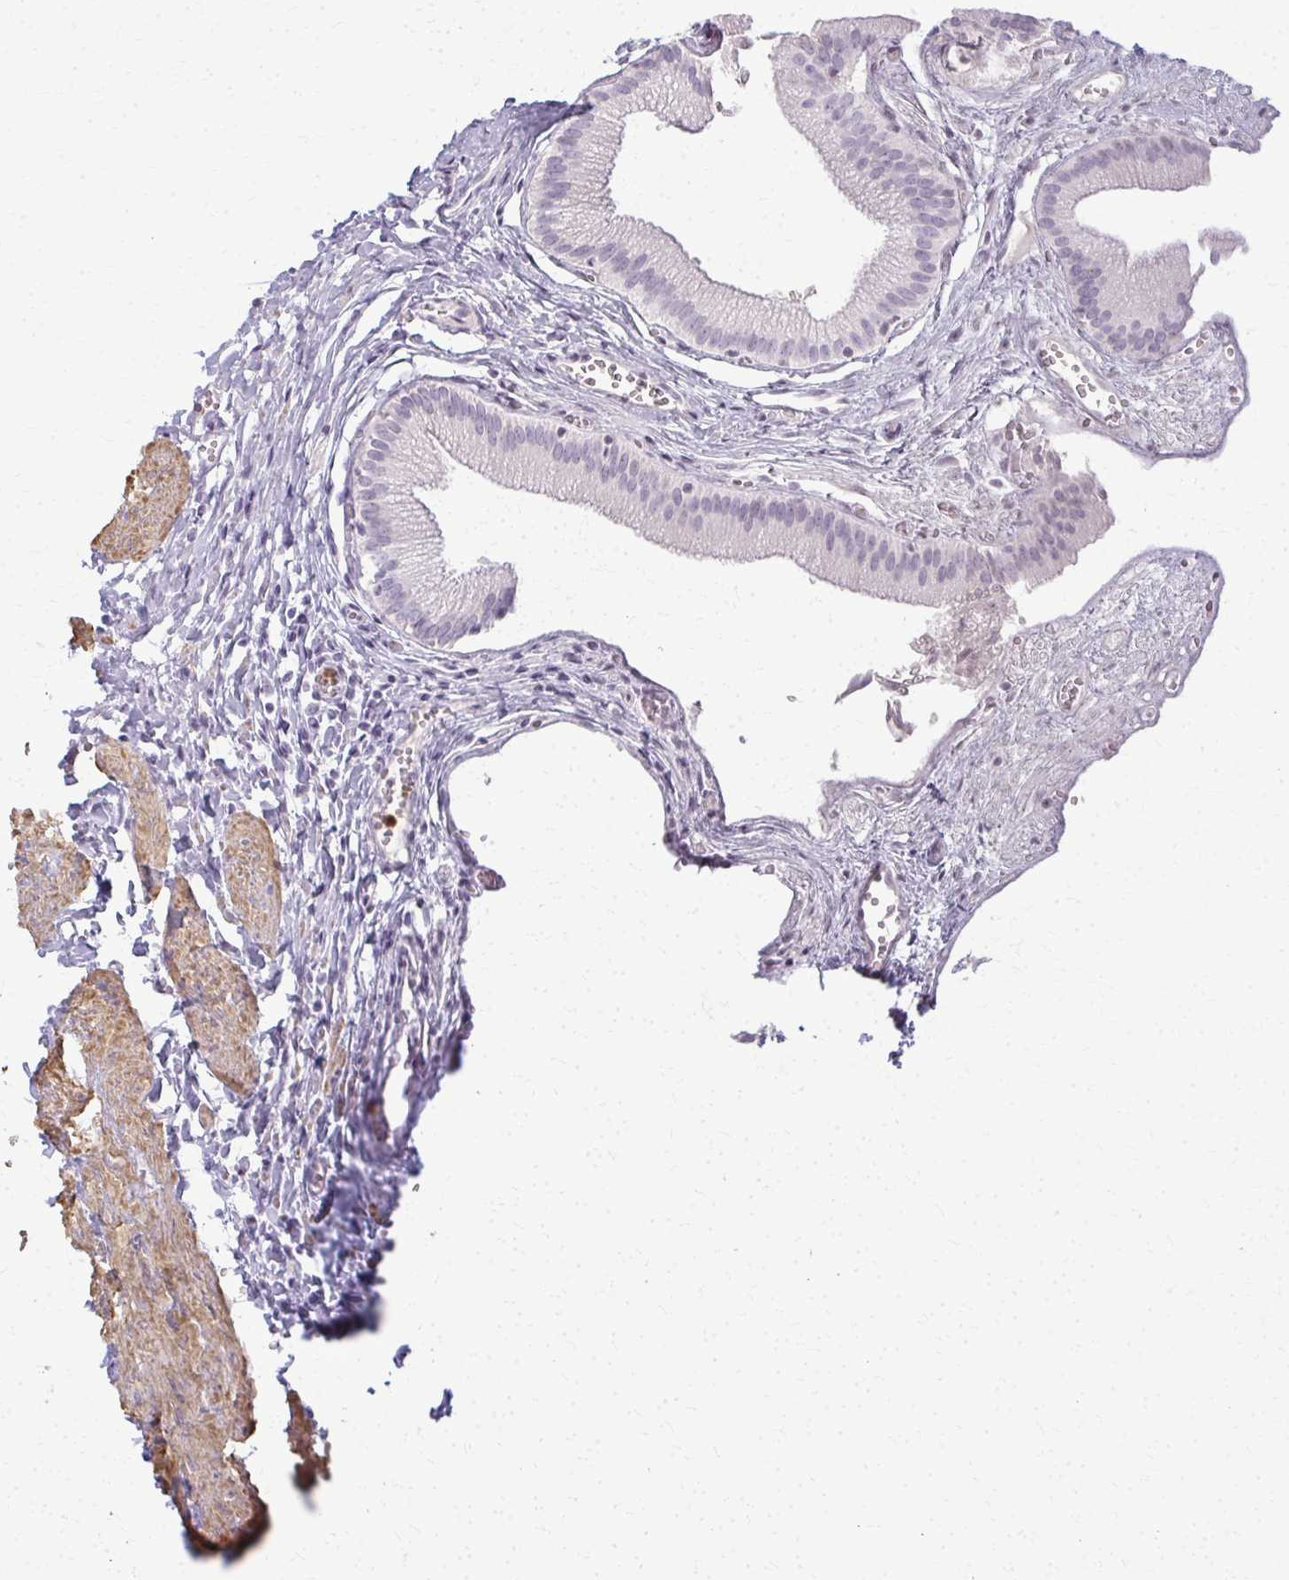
{"staining": {"intensity": "negative", "quantity": "none", "location": "none"}, "tissue": "gallbladder", "cell_type": "Glandular cells", "image_type": "normal", "snomed": [{"axis": "morphology", "description": "Normal tissue, NOS"}, {"axis": "topography", "description": "Gallbladder"}, {"axis": "topography", "description": "Peripheral nerve tissue"}], "caption": "This micrograph is of unremarkable gallbladder stained with immunohistochemistry (IHC) to label a protein in brown with the nuclei are counter-stained blue. There is no expression in glandular cells.", "gene": "CA3", "patient": {"sex": "male", "age": 17}}